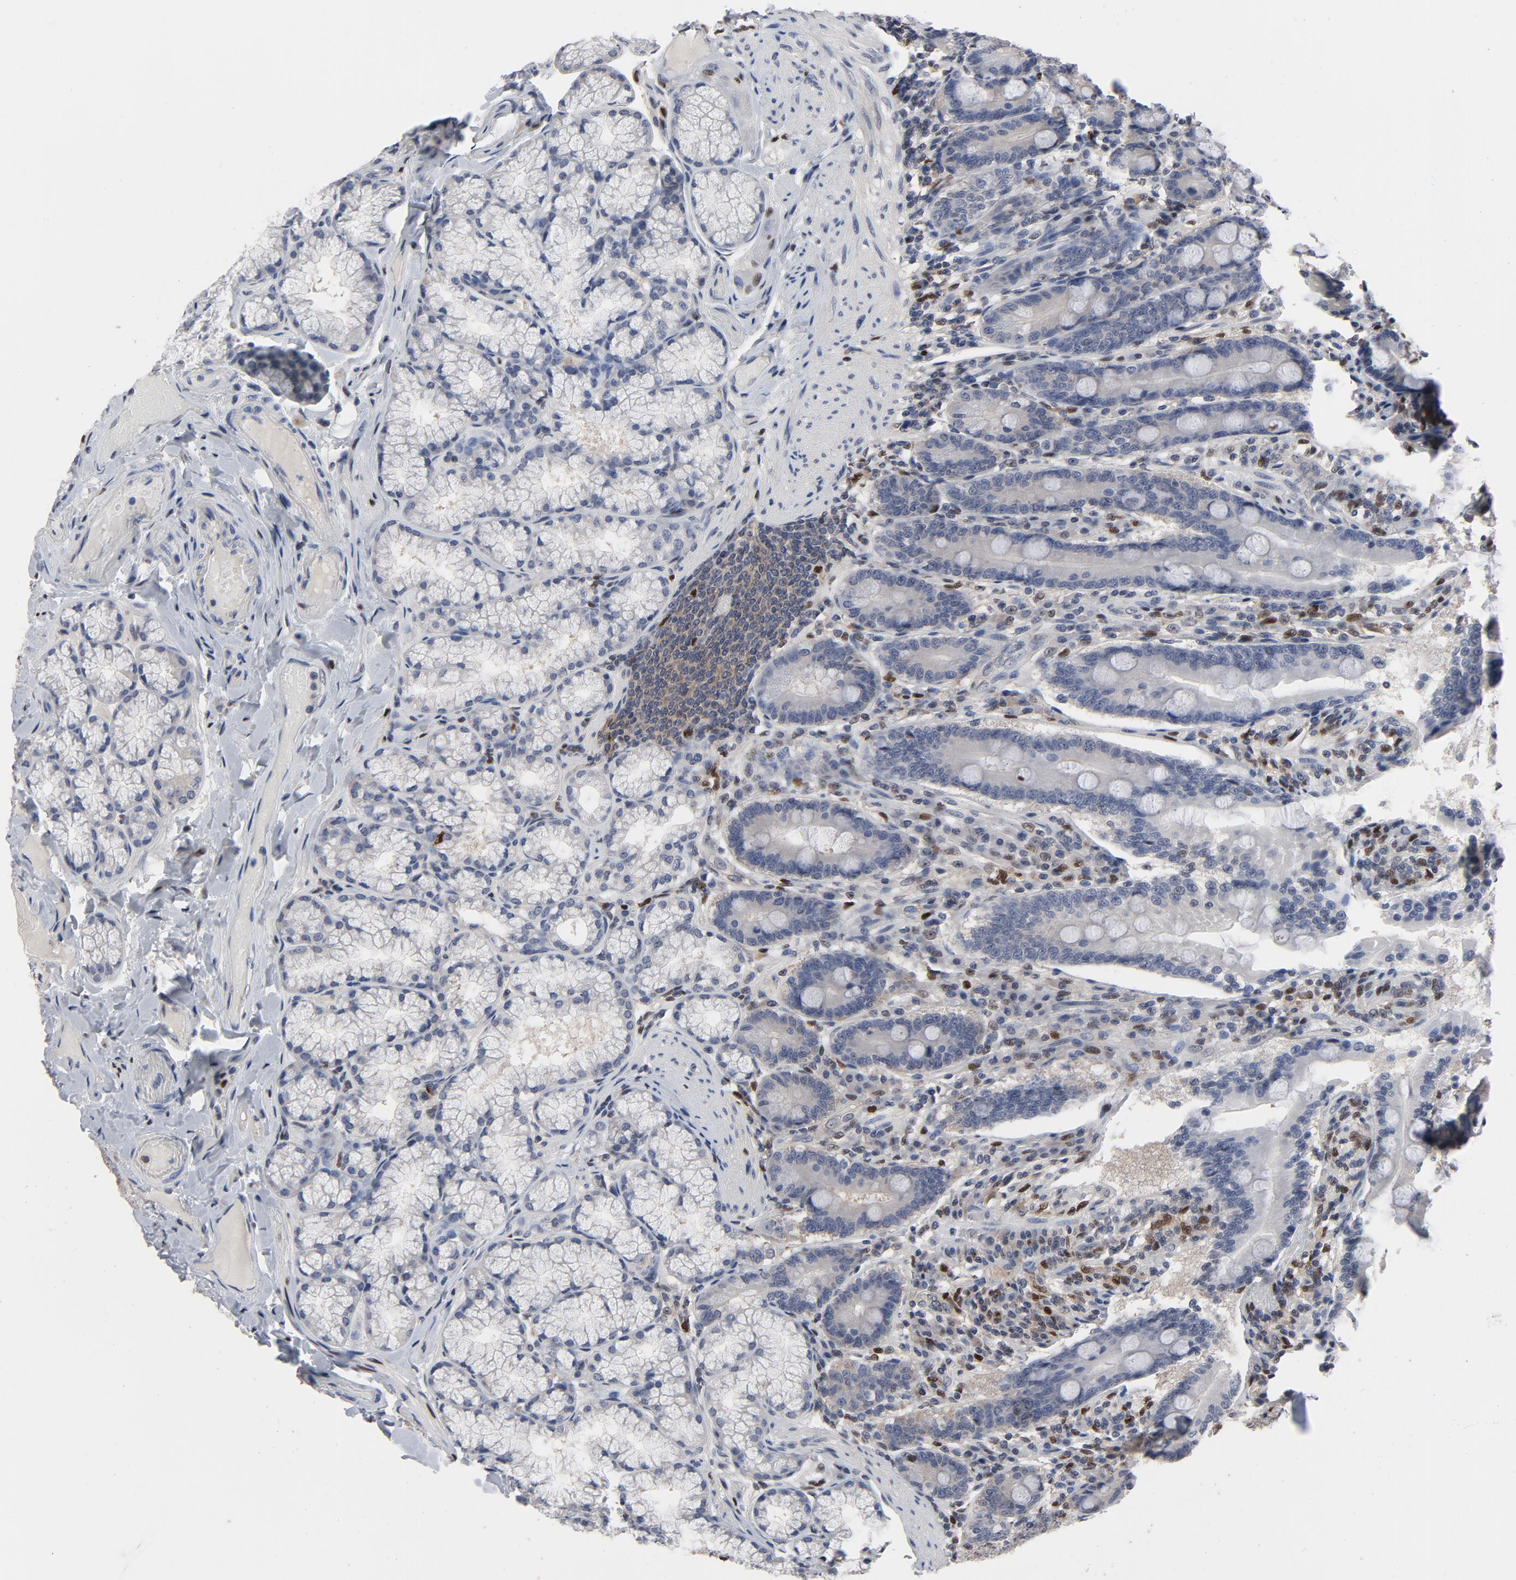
{"staining": {"intensity": "moderate", "quantity": ">75%", "location": "cytoplasmic/membranous"}, "tissue": "duodenum", "cell_type": "Glandular cells", "image_type": "normal", "snomed": [{"axis": "morphology", "description": "Normal tissue, NOS"}, {"axis": "topography", "description": "Duodenum"}], "caption": "Protein expression analysis of unremarkable duodenum exhibits moderate cytoplasmic/membranous expression in approximately >75% of glandular cells.", "gene": "NFKB1", "patient": {"sex": "female", "age": 64}}